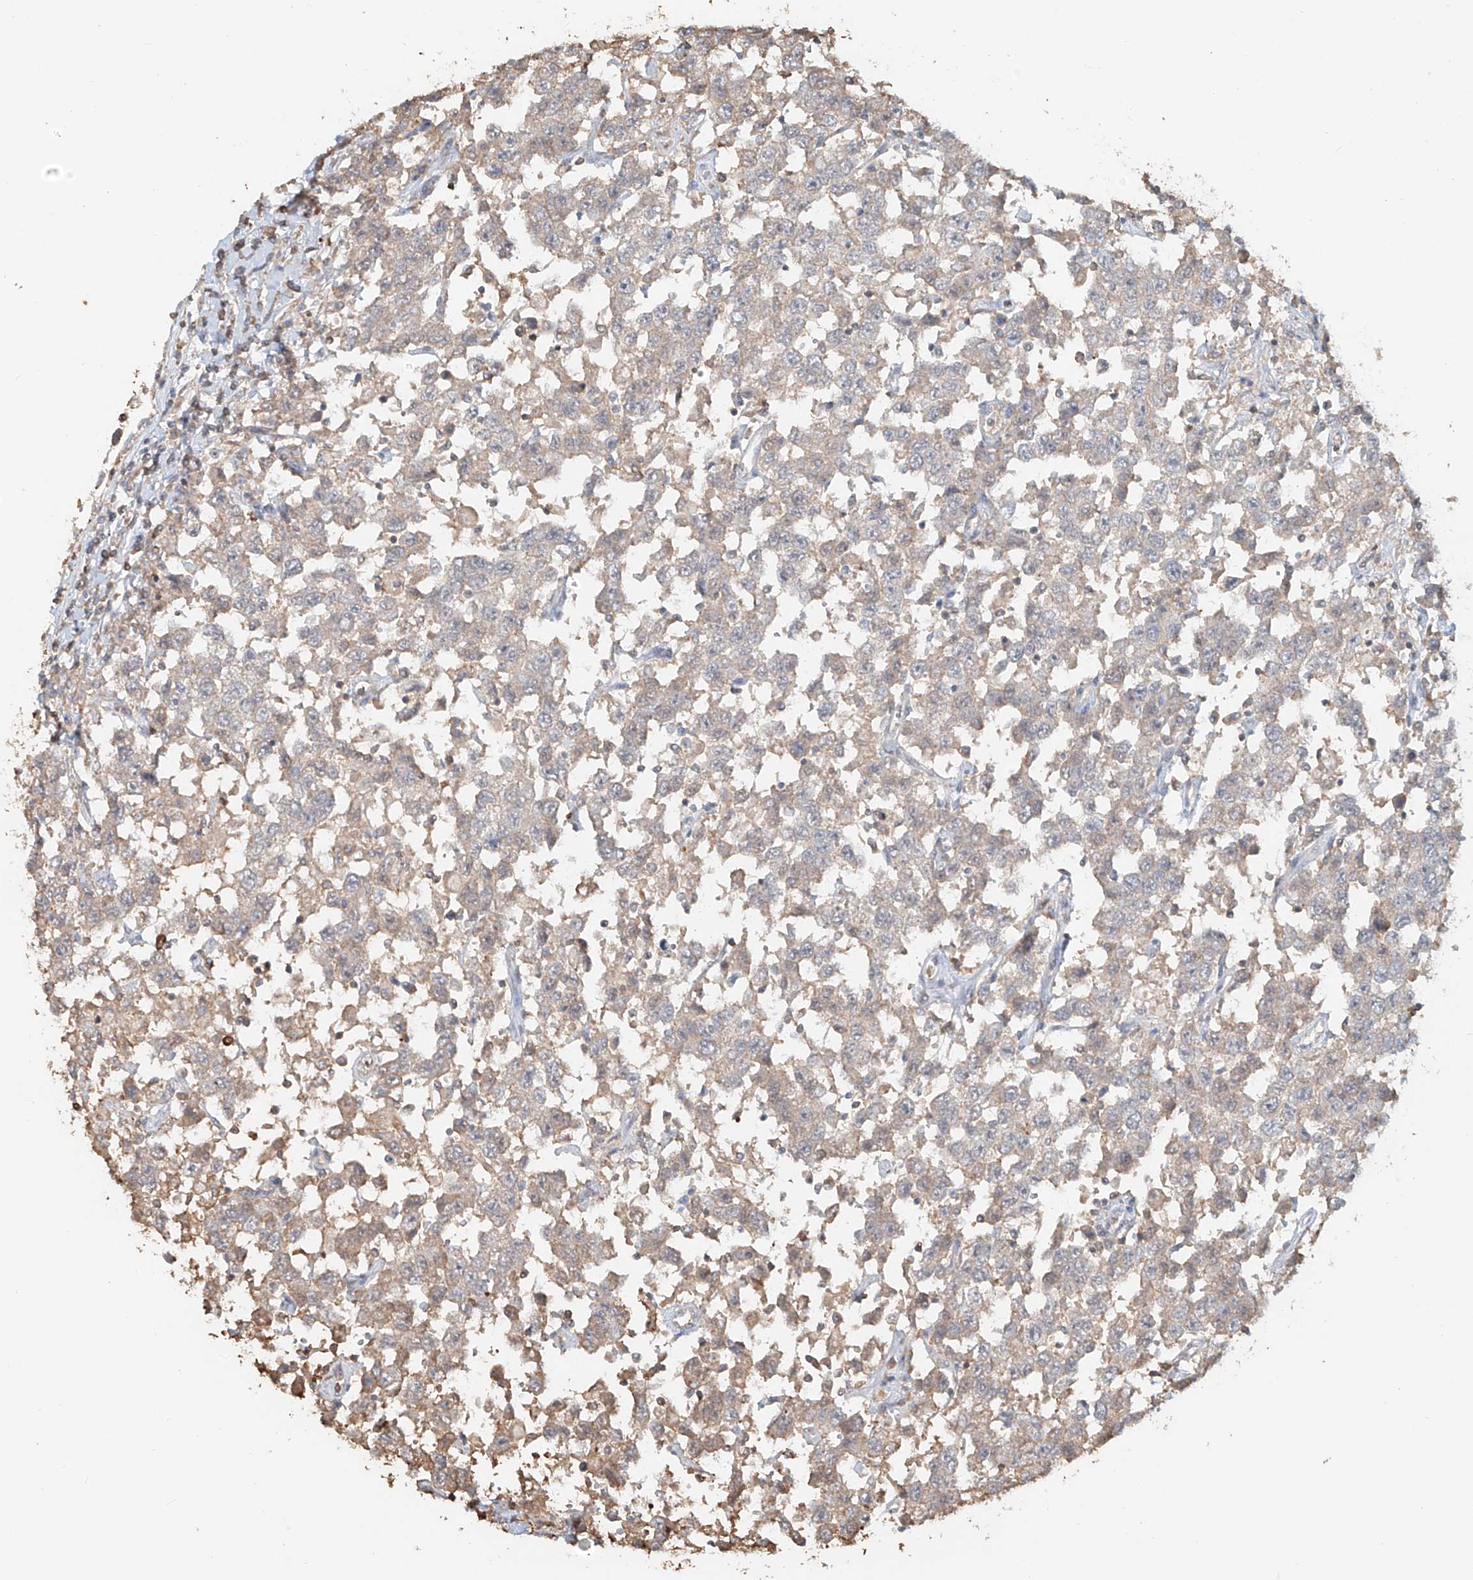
{"staining": {"intensity": "weak", "quantity": "<25%", "location": "cytoplasmic/membranous"}, "tissue": "testis cancer", "cell_type": "Tumor cells", "image_type": "cancer", "snomed": [{"axis": "morphology", "description": "Seminoma, NOS"}, {"axis": "topography", "description": "Testis"}], "caption": "Tumor cells are negative for brown protein staining in testis cancer.", "gene": "NPHS1", "patient": {"sex": "male", "age": 41}}